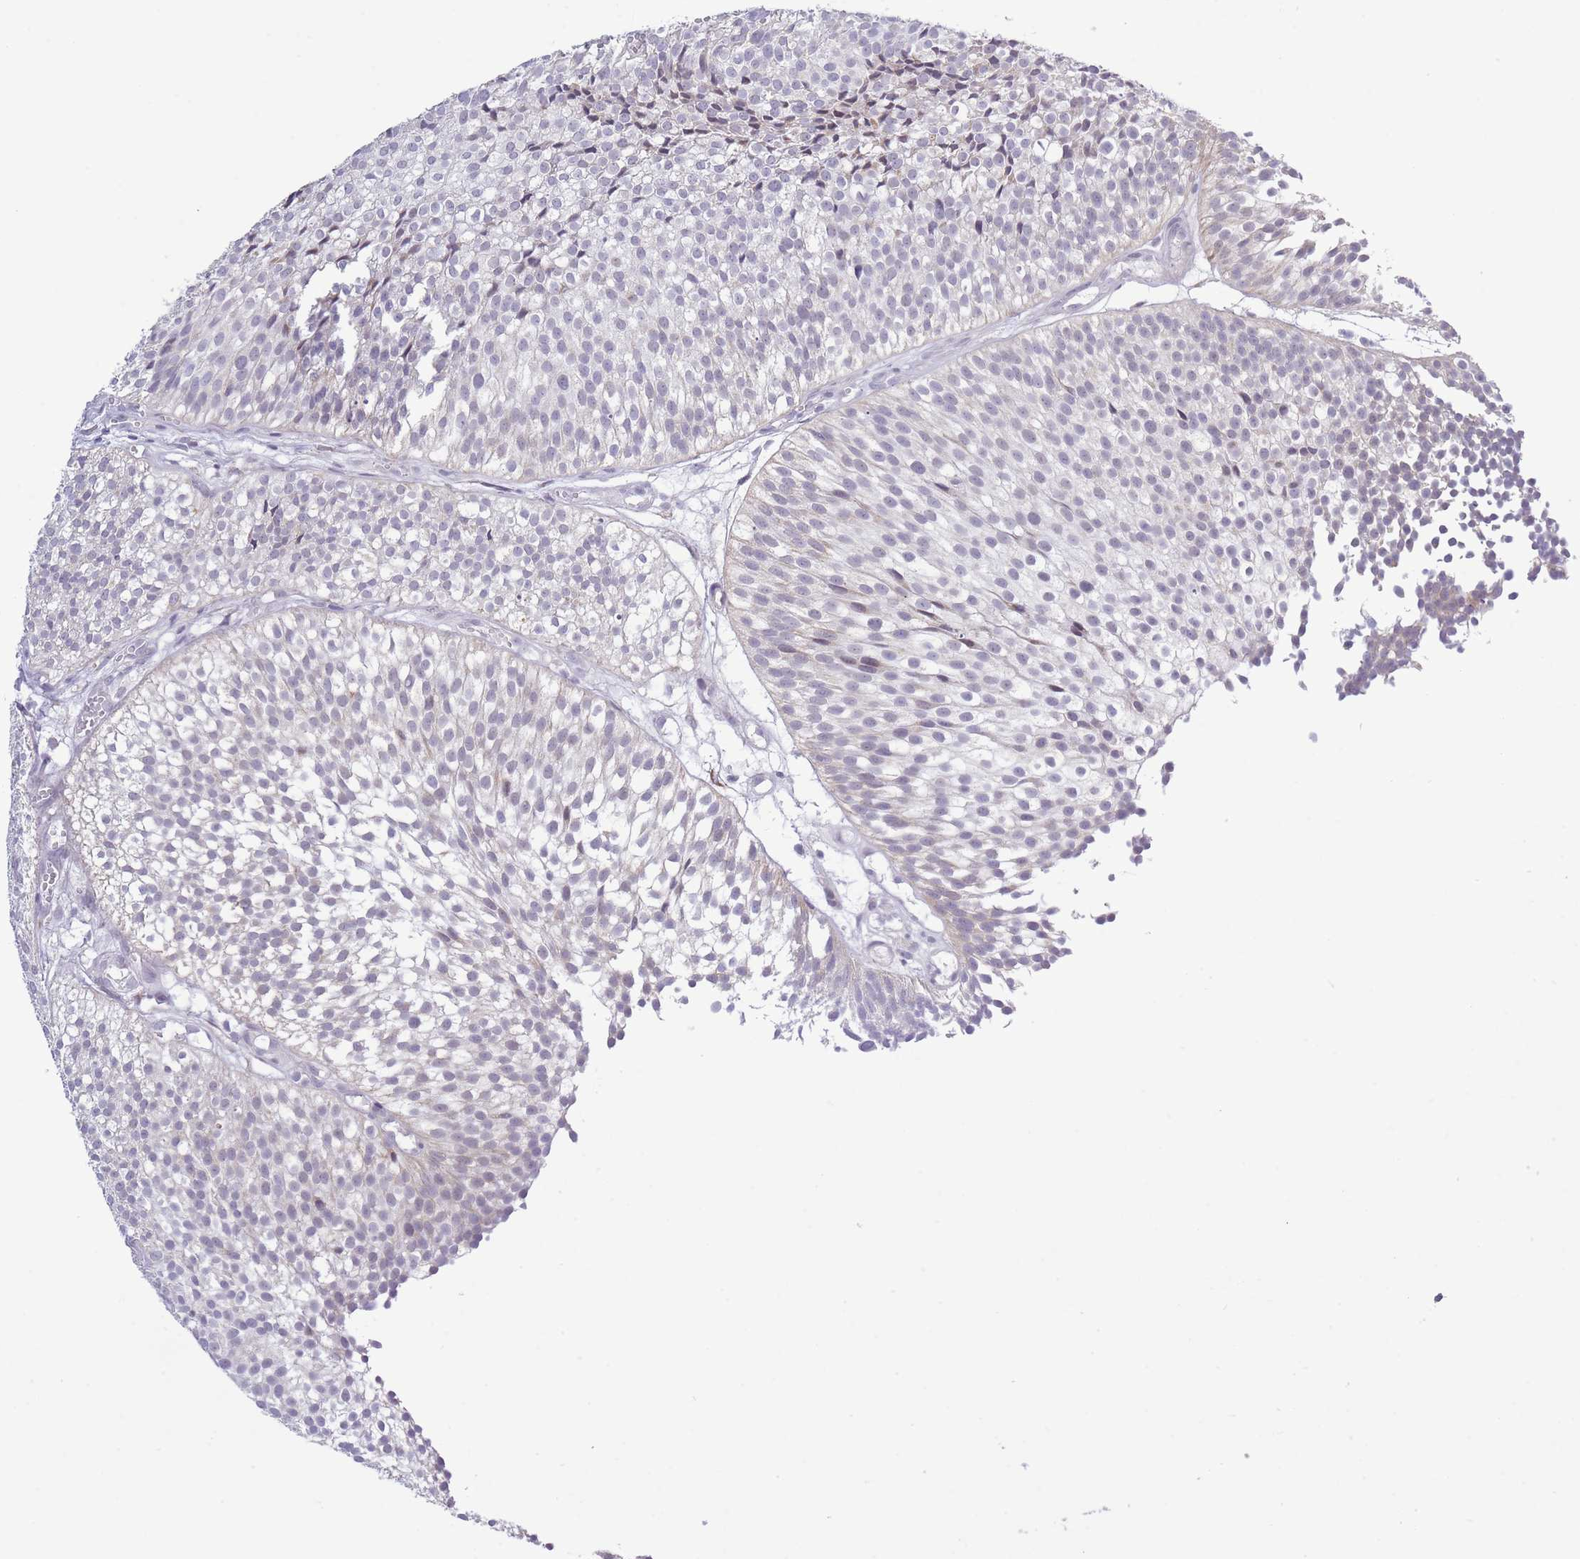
{"staining": {"intensity": "negative", "quantity": "none", "location": "none"}, "tissue": "urothelial cancer", "cell_type": "Tumor cells", "image_type": "cancer", "snomed": [{"axis": "morphology", "description": "Urothelial carcinoma, Low grade"}, {"axis": "topography", "description": "Urinary bladder"}], "caption": "Immunohistochemical staining of human urothelial cancer displays no significant positivity in tumor cells. (IHC, brightfield microscopy, high magnification).", "gene": "ZBTB24", "patient": {"sex": "male", "age": 91}}